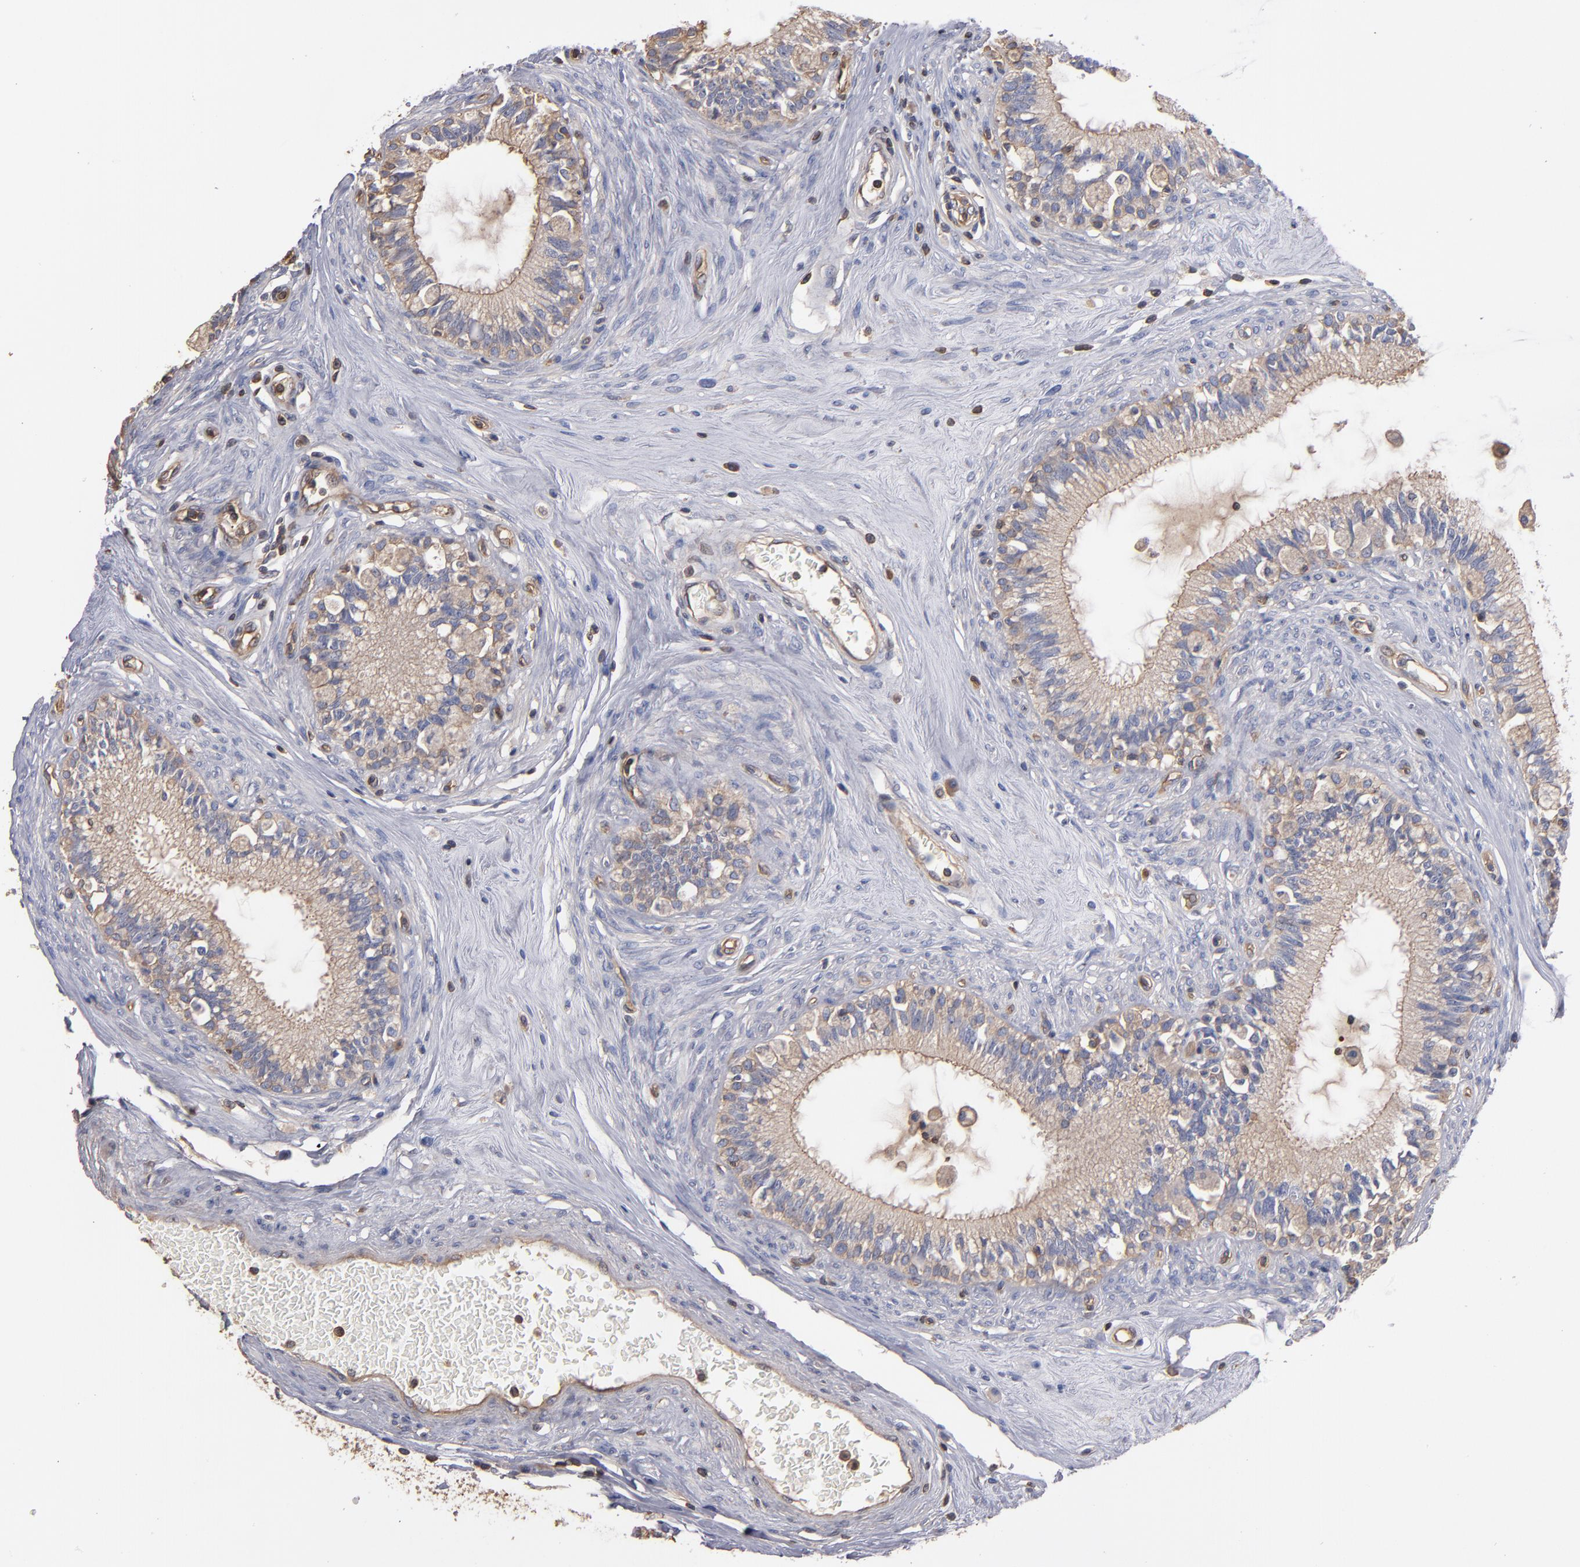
{"staining": {"intensity": "moderate", "quantity": ">75%", "location": "cytoplasmic/membranous"}, "tissue": "epididymis", "cell_type": "Glandular cells", "image_type": "normal", "snomed": [{"axis": "morphology", "description": "Normal tissue, NOS"}, {"axis": "morphology", "description": "Inflammation, NOS"}, {"axis": "topography", "description": "Epididymis"}], "caption": "Moderate cytoplasmic/membranous expression is seen in approximately >75% of glandular cells in normal epididymis. (Brightfield microscopy of DAB IHC at high magnification).", "gene": "ESYT2", "patient": {"sex": "male", "age": 84}}